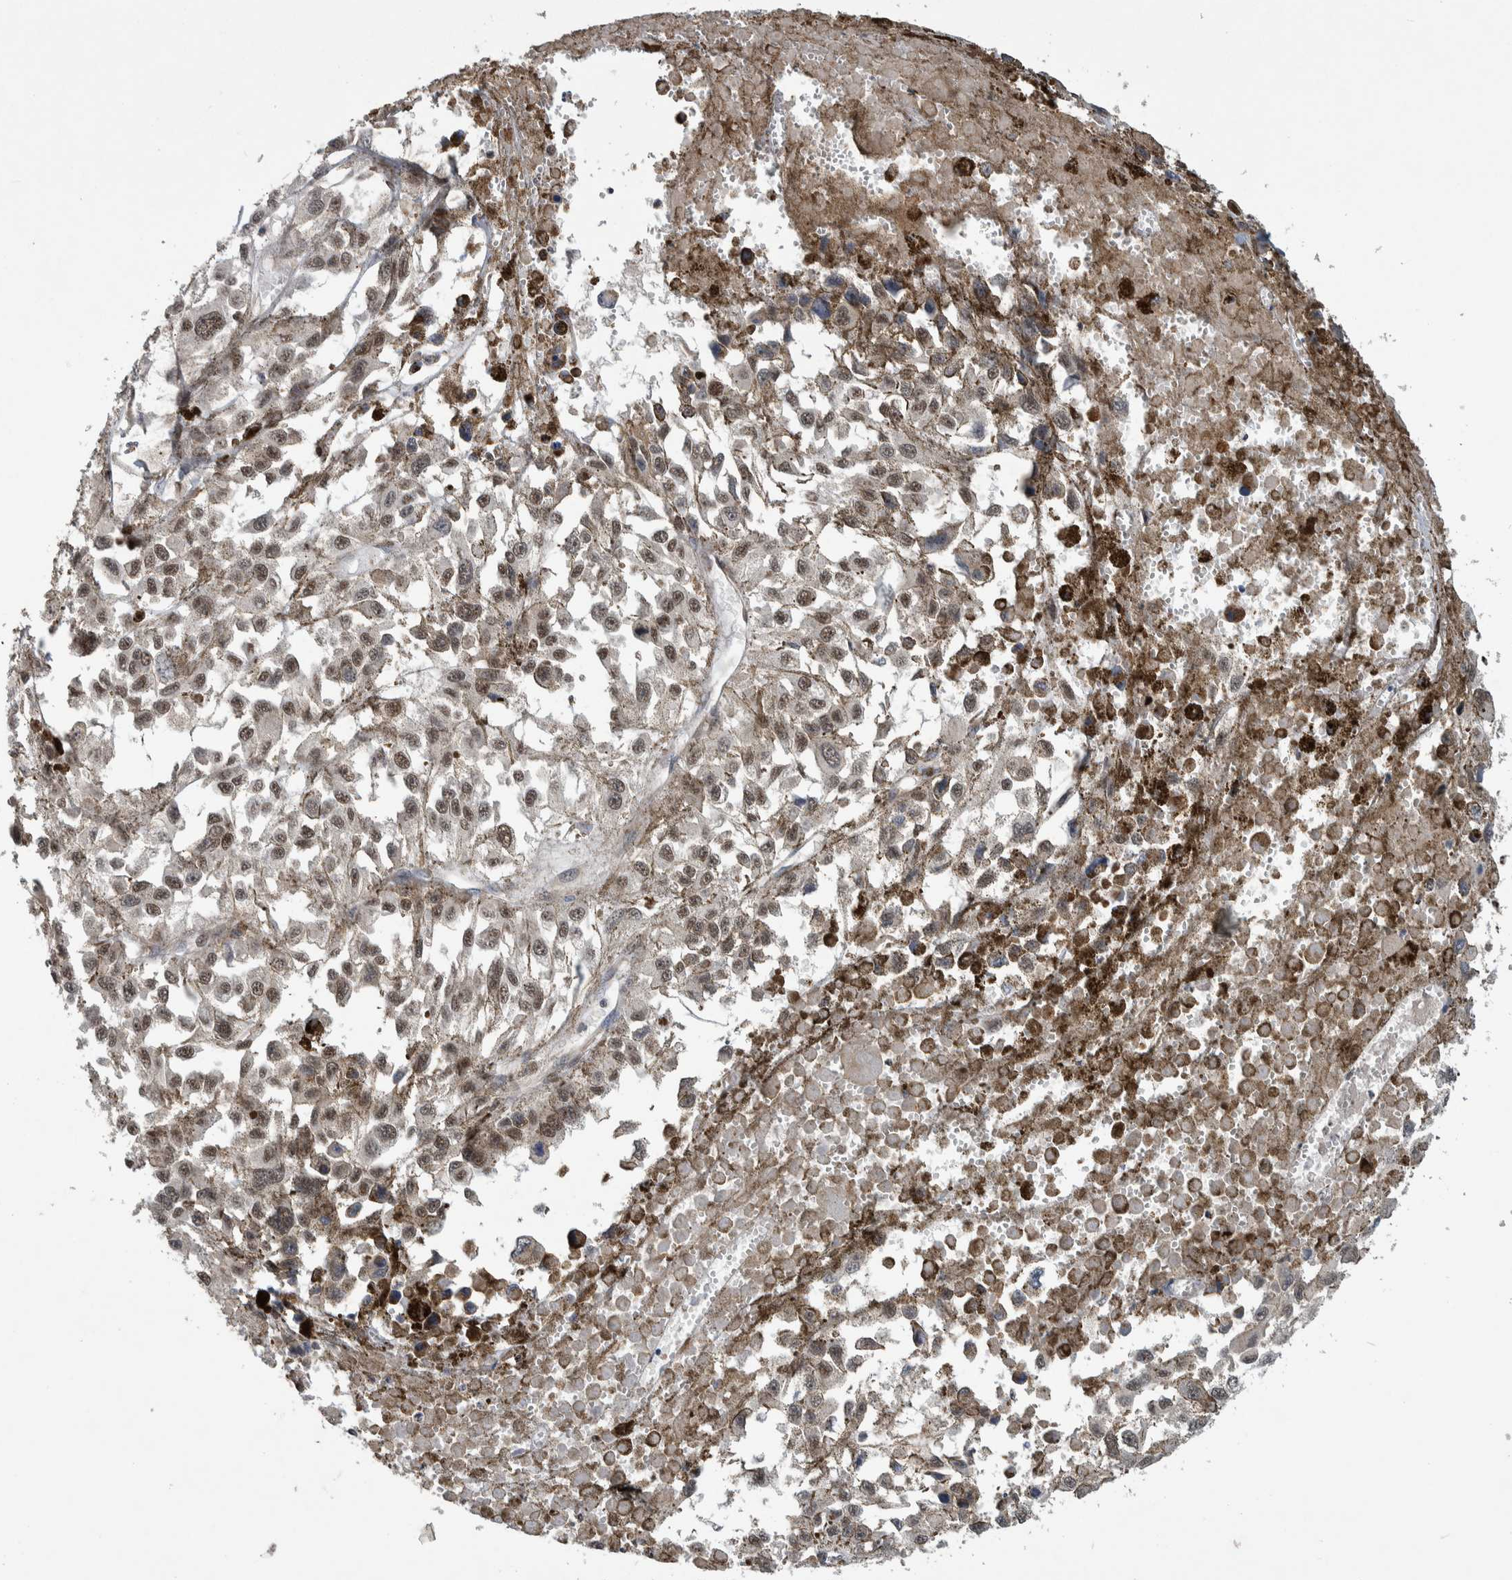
{"staining": {"intensity": "weak", "quantity": ">75%", "location": "nuclear"}, "tissue": "melanoma", "cell_type": "Tumor cells", "image_type": "cancer", "snomed": [{"axis": "morphology", "description": "Malignant melanoma, Metastatic site"}, {"axis": "topography", "description": "Lymph node"}], "caption": "Malignant melanoma (metastatic site) stained with DAB immunohistochemistry (IHC) exhibits low levels of weak nuclear staining in about >75% of tumor cells.", "gene": "PRDM4", "patient": {"sex": "male", "age": 59}}